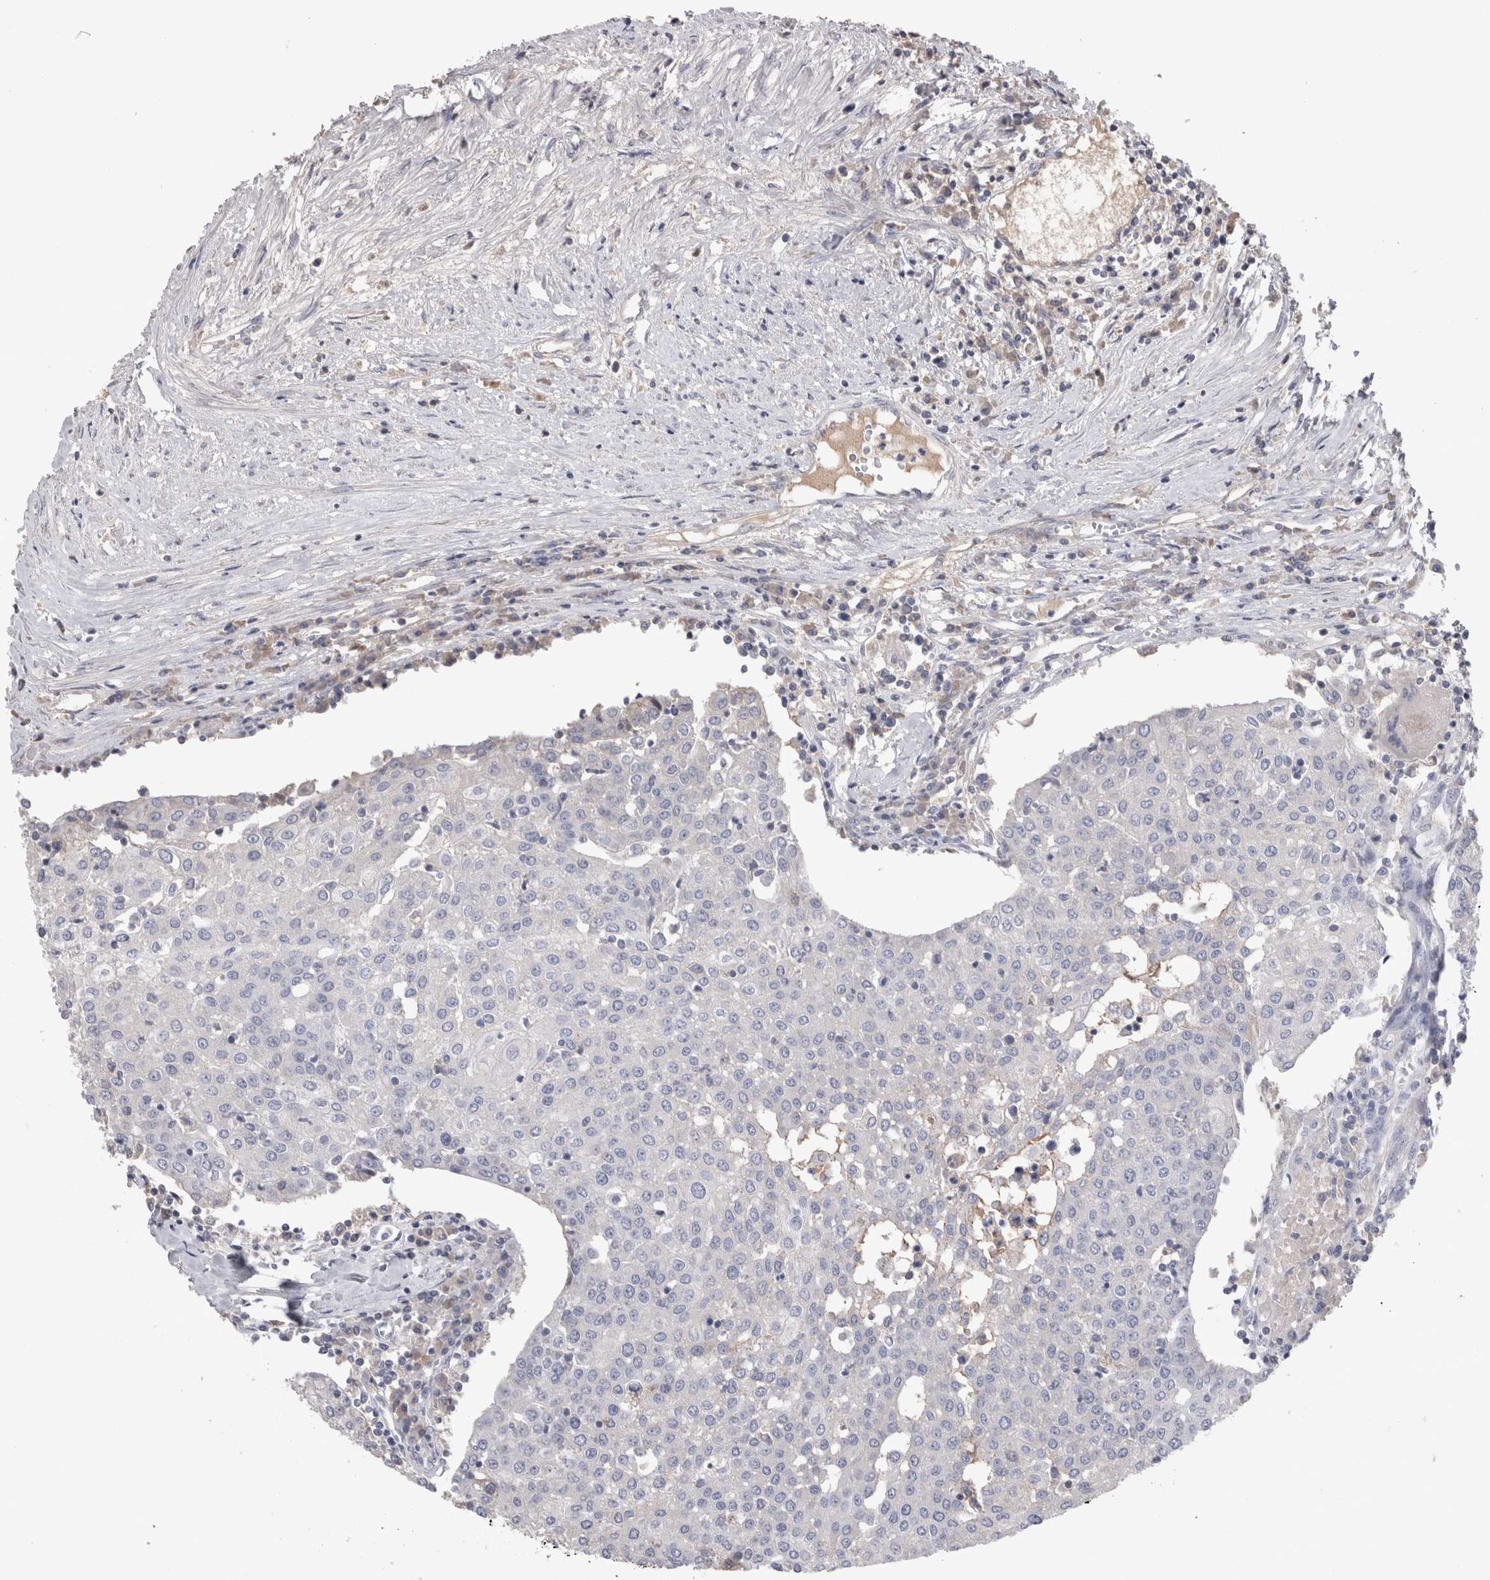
{"staining": {"intensity": "negative", "quantity": "none", "location": "none"}, "tissue": "urothelial cancer", "cell_type": "Tumor cells", "image_type": "cancer", "snomed": [{"axis": "morphology", "description": "Urothelial carcinoma, High grade"}, {"axis": "topography", "description": "Urinary bladder"}], "caption": "Immunohistochemistry (IHC) of human urothelial cancer demonstrates no staining in tumor cells. (DAB (3,3'-diaminobenzidine) immunohistochemistry (IHC) visualized using brightfield microscopy, high magnification).", "gene": "REG1A", "patient": {"sex": "female", "age": 85}}